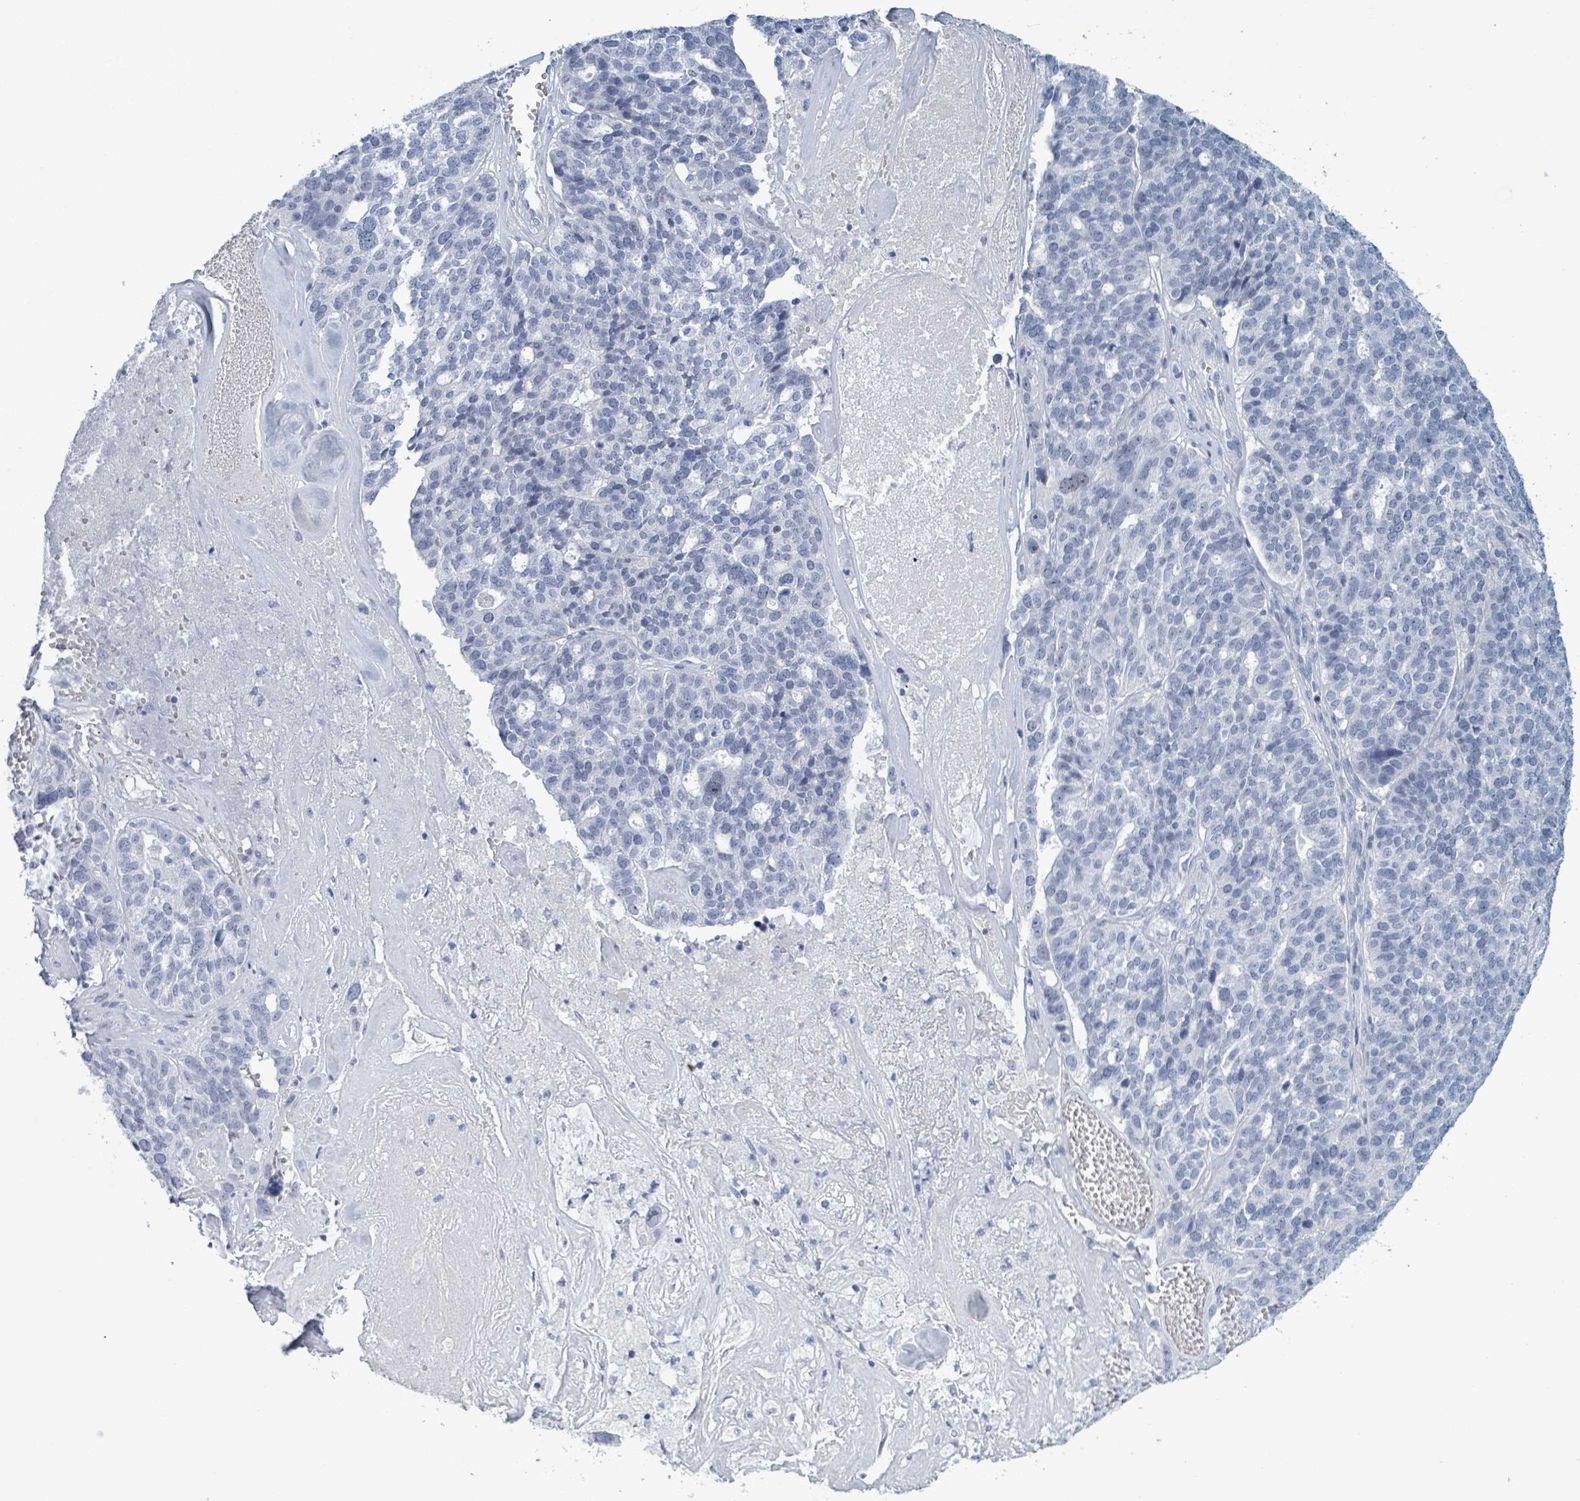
{"staining": {"intensity": "negative", "quantity": "none", "location": "none"}, "tissue": "ovarian cancer", "cell_type": "Tumor cells", "image_type": "cancer", "snomed": [{"axis": "morphology", "description": "Cystadenocarcinoma, serous, NOS"}, {"axis": "topography", "description": "Ovary"}], "caption": "IHC histopathology image of ovarian cancer (serous cystadenocarcinoma) stained for a protein (brown), which exhibits no expression in tumor cells.", "gene": "ZNF771", "patient": {"sex": "female", "age": 59}}